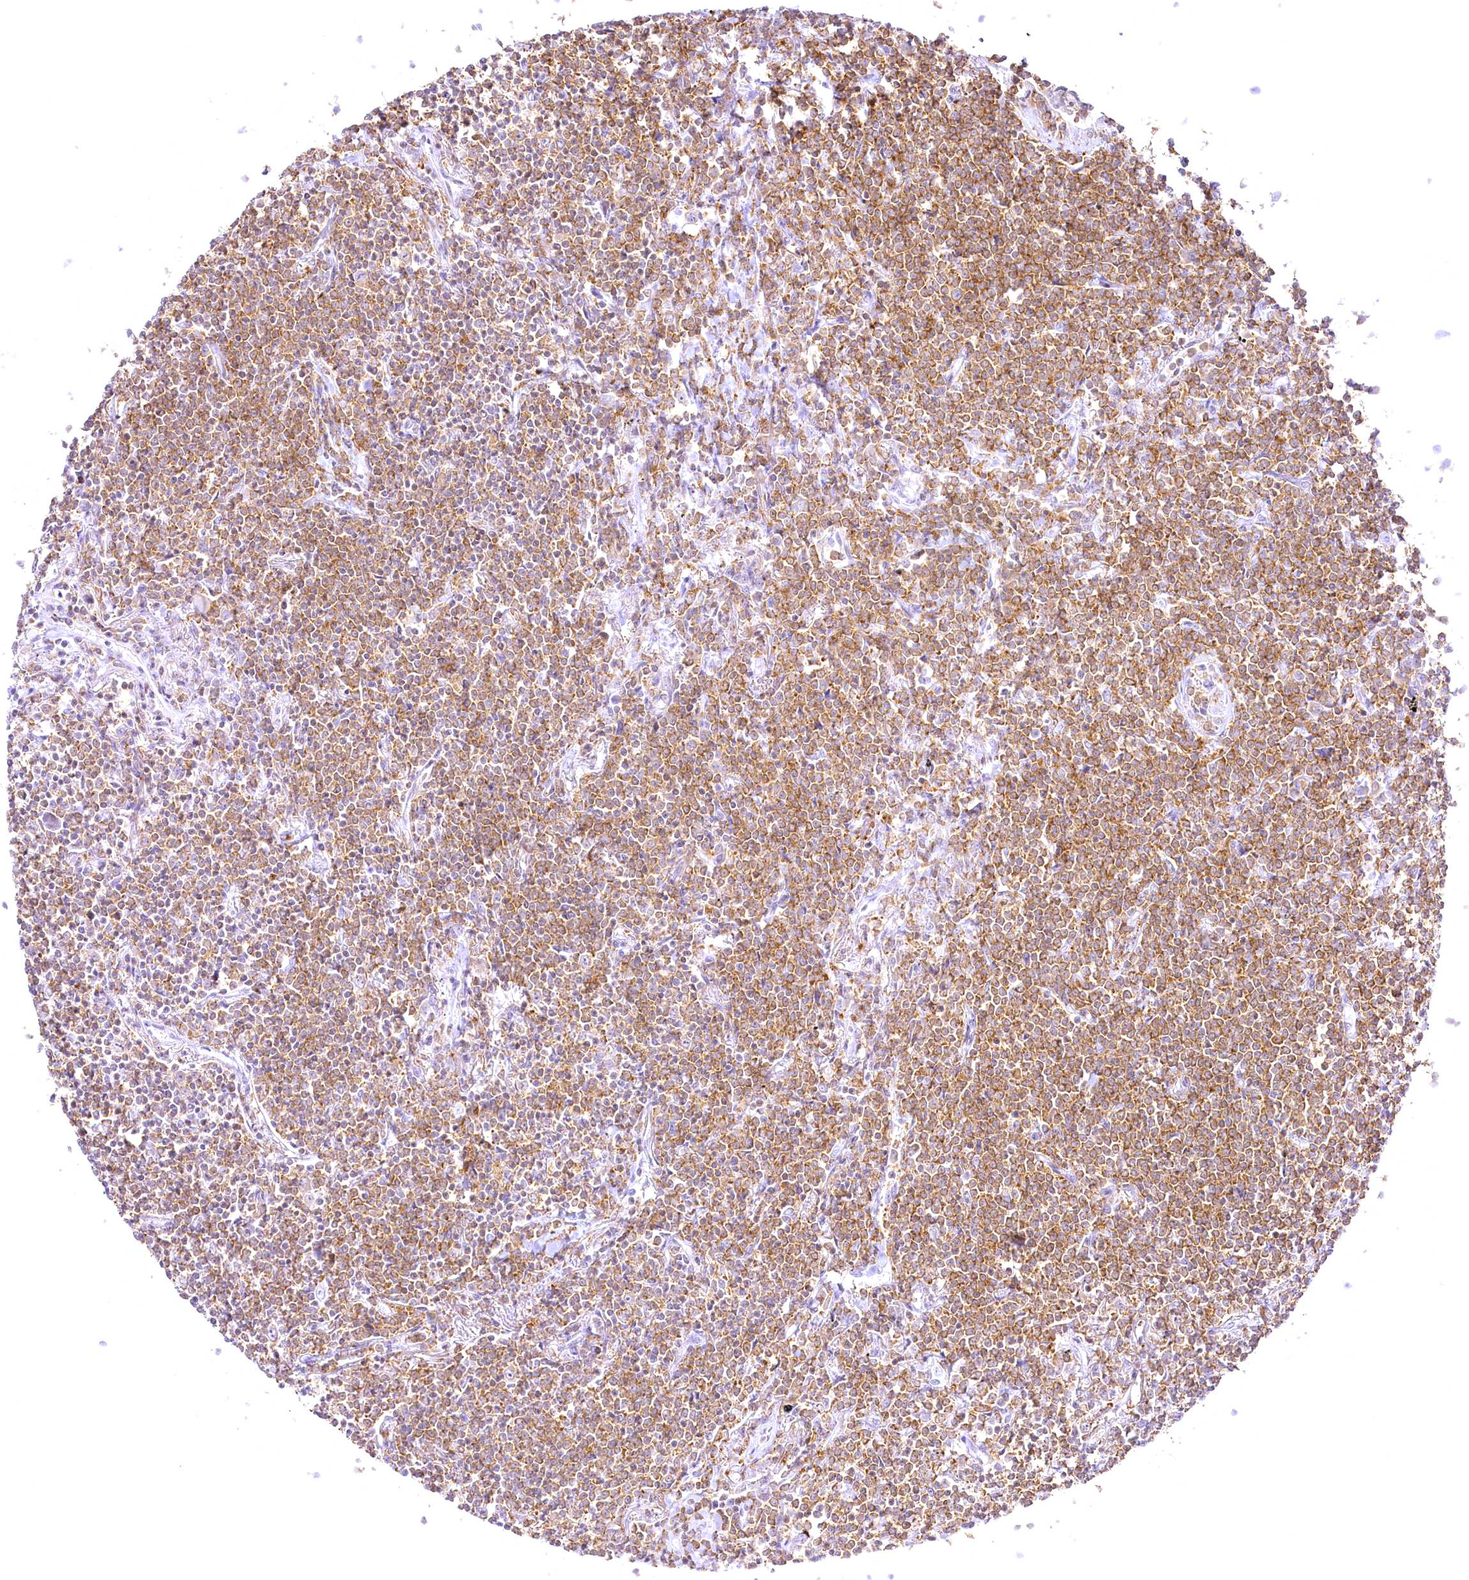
{"staining": {"intensity": "moderate", "quantity": ">75%", "location": "cytoplasmic/membranous"}, "tissue": "lymphoma", "cell_type": "Tumor cells", "image_type": "cancer", "snomed": [{"axis": "morphology", "description": "Malignant lymphoma, non-Hodgkin's type, Low grade"}, {"axis": "topography", "description": "Lung"}], "caption": "High-power microscopy captured an IHC photomicrograph of lymphoma, revealing moderate cytoplasmic/membranous staining in approximately >75% of tumor cells.", "gene": "DOCK2", "patient": {"sex": "female", "age": 71}}